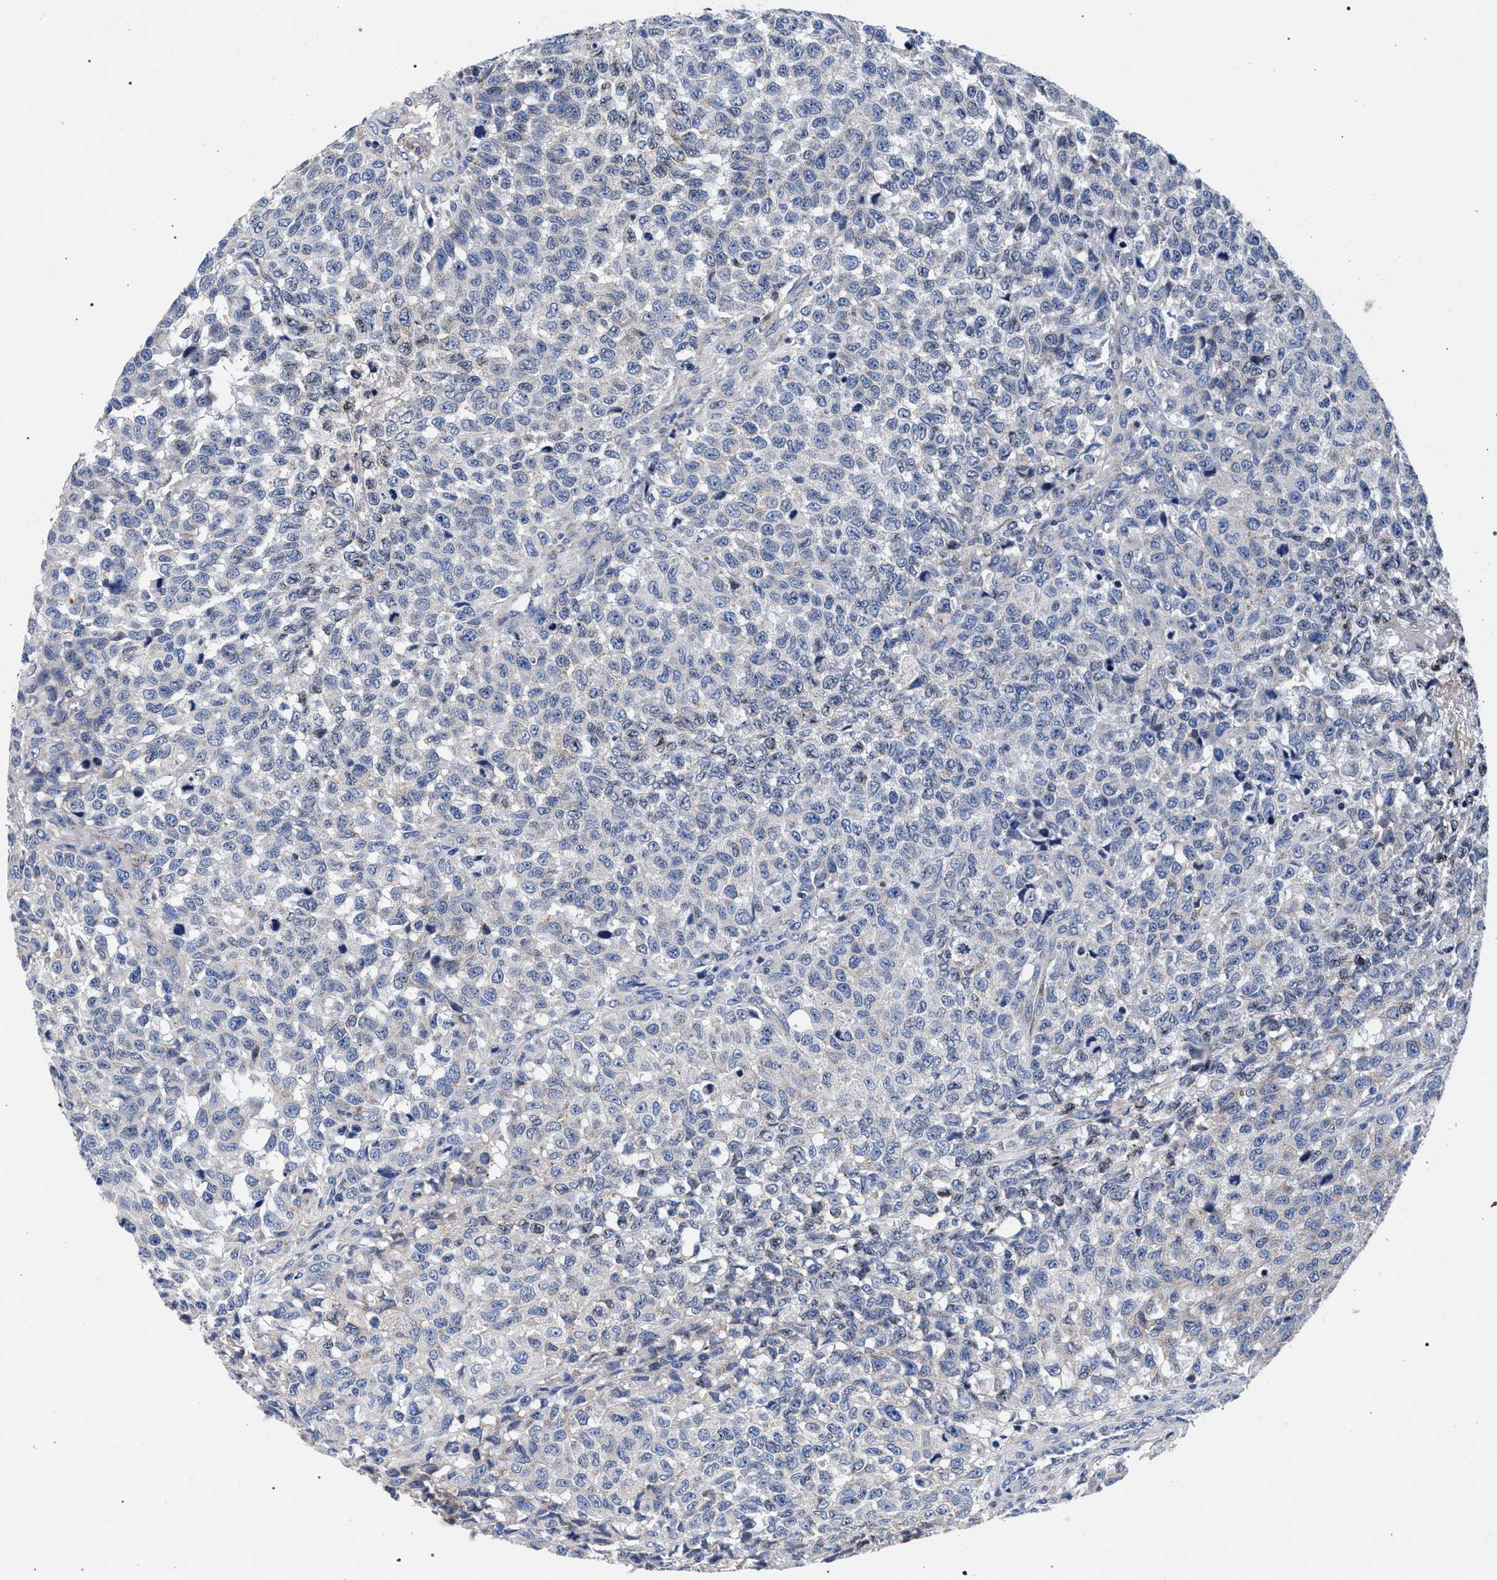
{"staining": {"intensity": "negative", "quantity": "none", "location": "none"}, "tissue": "testis cancer", "cell_type": "Tumor cells", "image_type": "cancer", "snomed": [{"axis": "morphology", "description": "Seminoma, NOS"}, {"axis": "topography", "description": "Testis"}], "caption": "Immunohistochemistry (IHC) of testis seminoma exhibits no expression in tumor cells.", "gene": "ACOX1", "patient": {"sex": "male", "age": 59}}